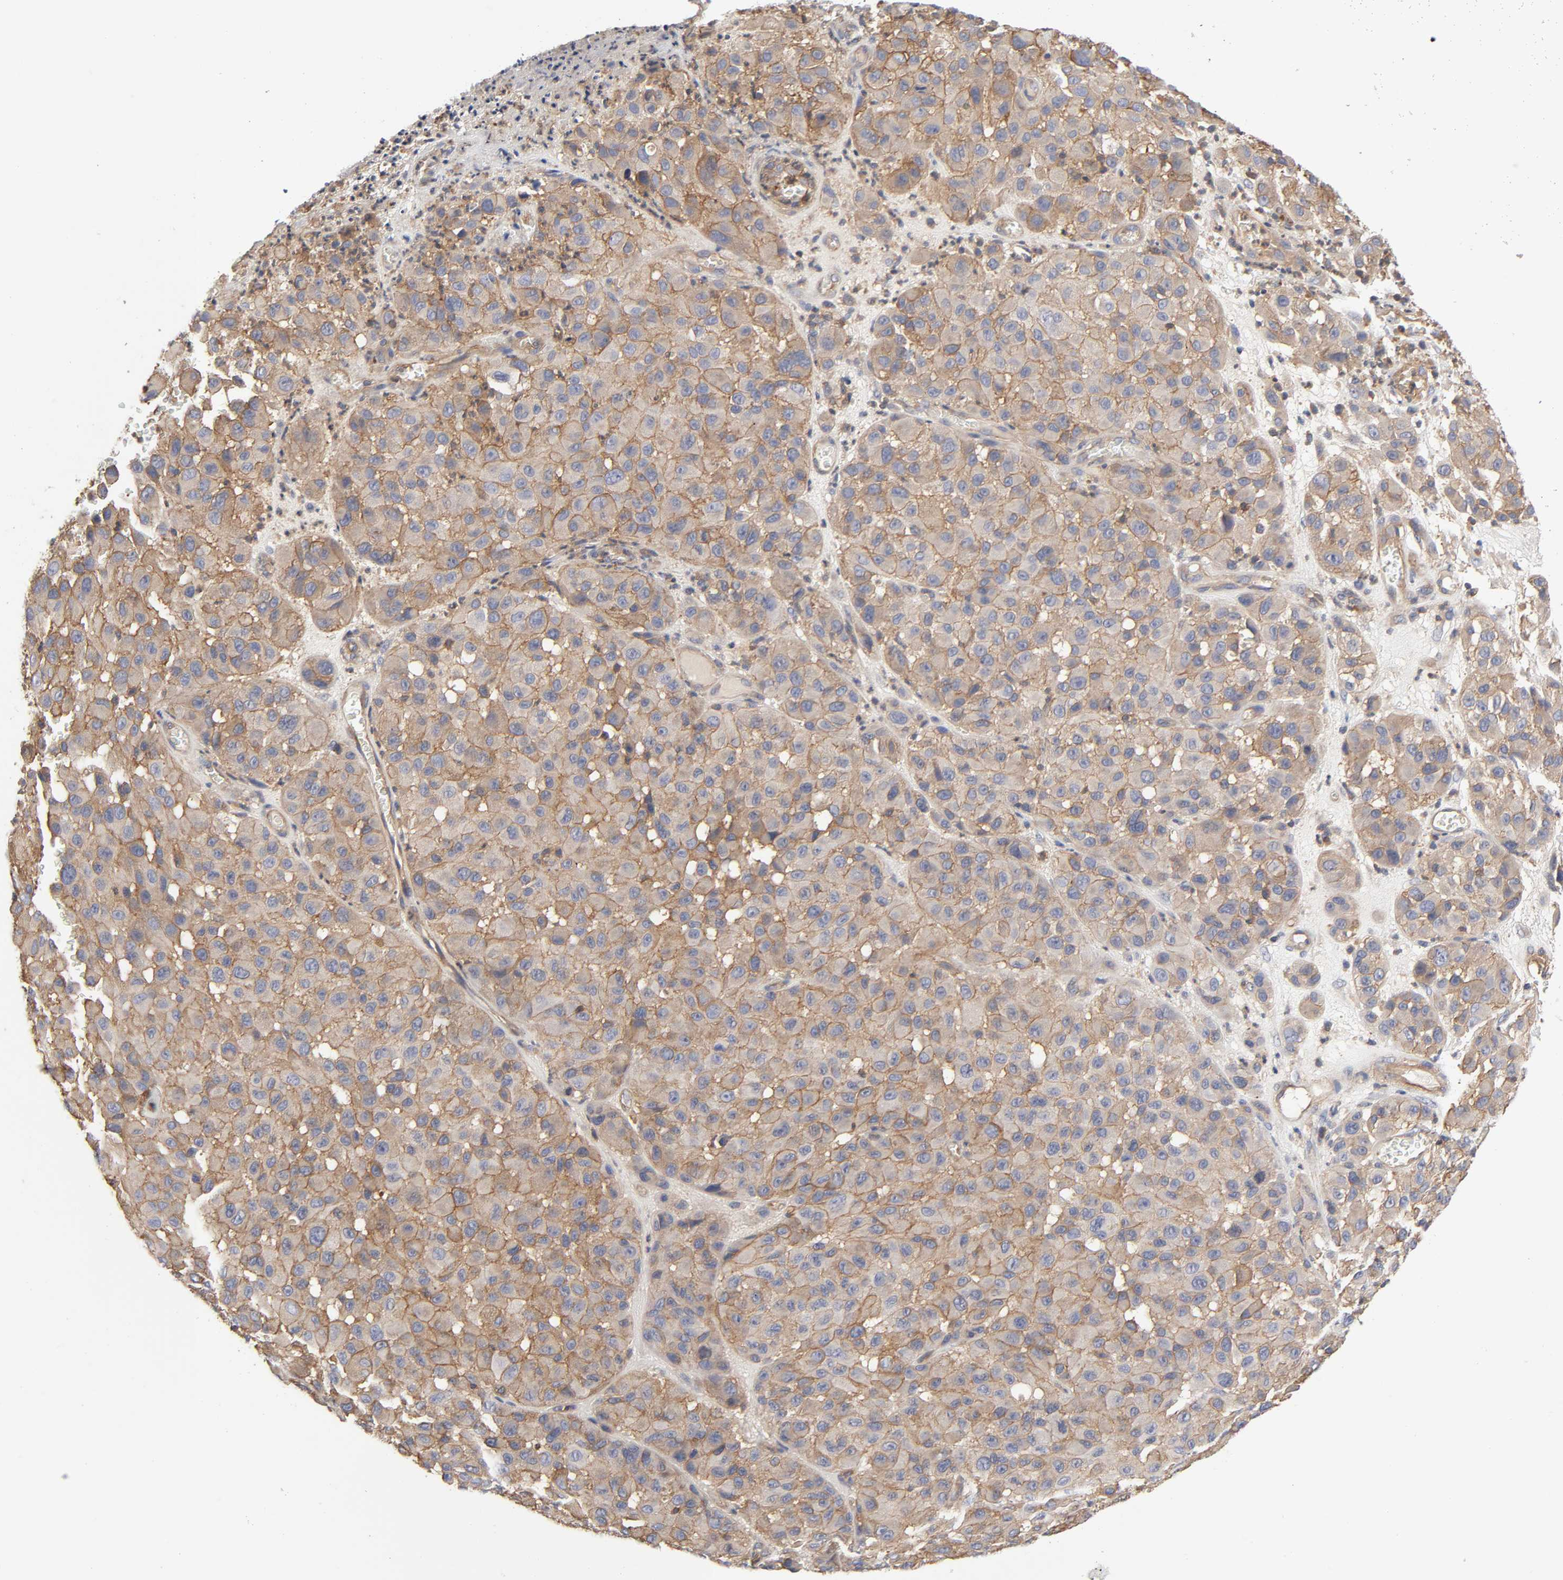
{"staining": {"intensity": "moderate", "quantity": ">75%", "location": "cytoplasmic/membranous"}, "tissue": "melanoma", "cell_type": "Tumor cells", "image_type": "cancer", "snomed": [{"axis": "morphology", "description": "Malignant melanoma, NOS"}, {"axis": "topography", "description": "Skin"}], "caption": "Human malignant melanoma stained for a protein (brown) exhibits moderate cytoplasmic/membranous positive positivity in about >75% of tumor cells.", "gene": "LAMTOR2", "patient": {"sex": "female", "age": 21}}